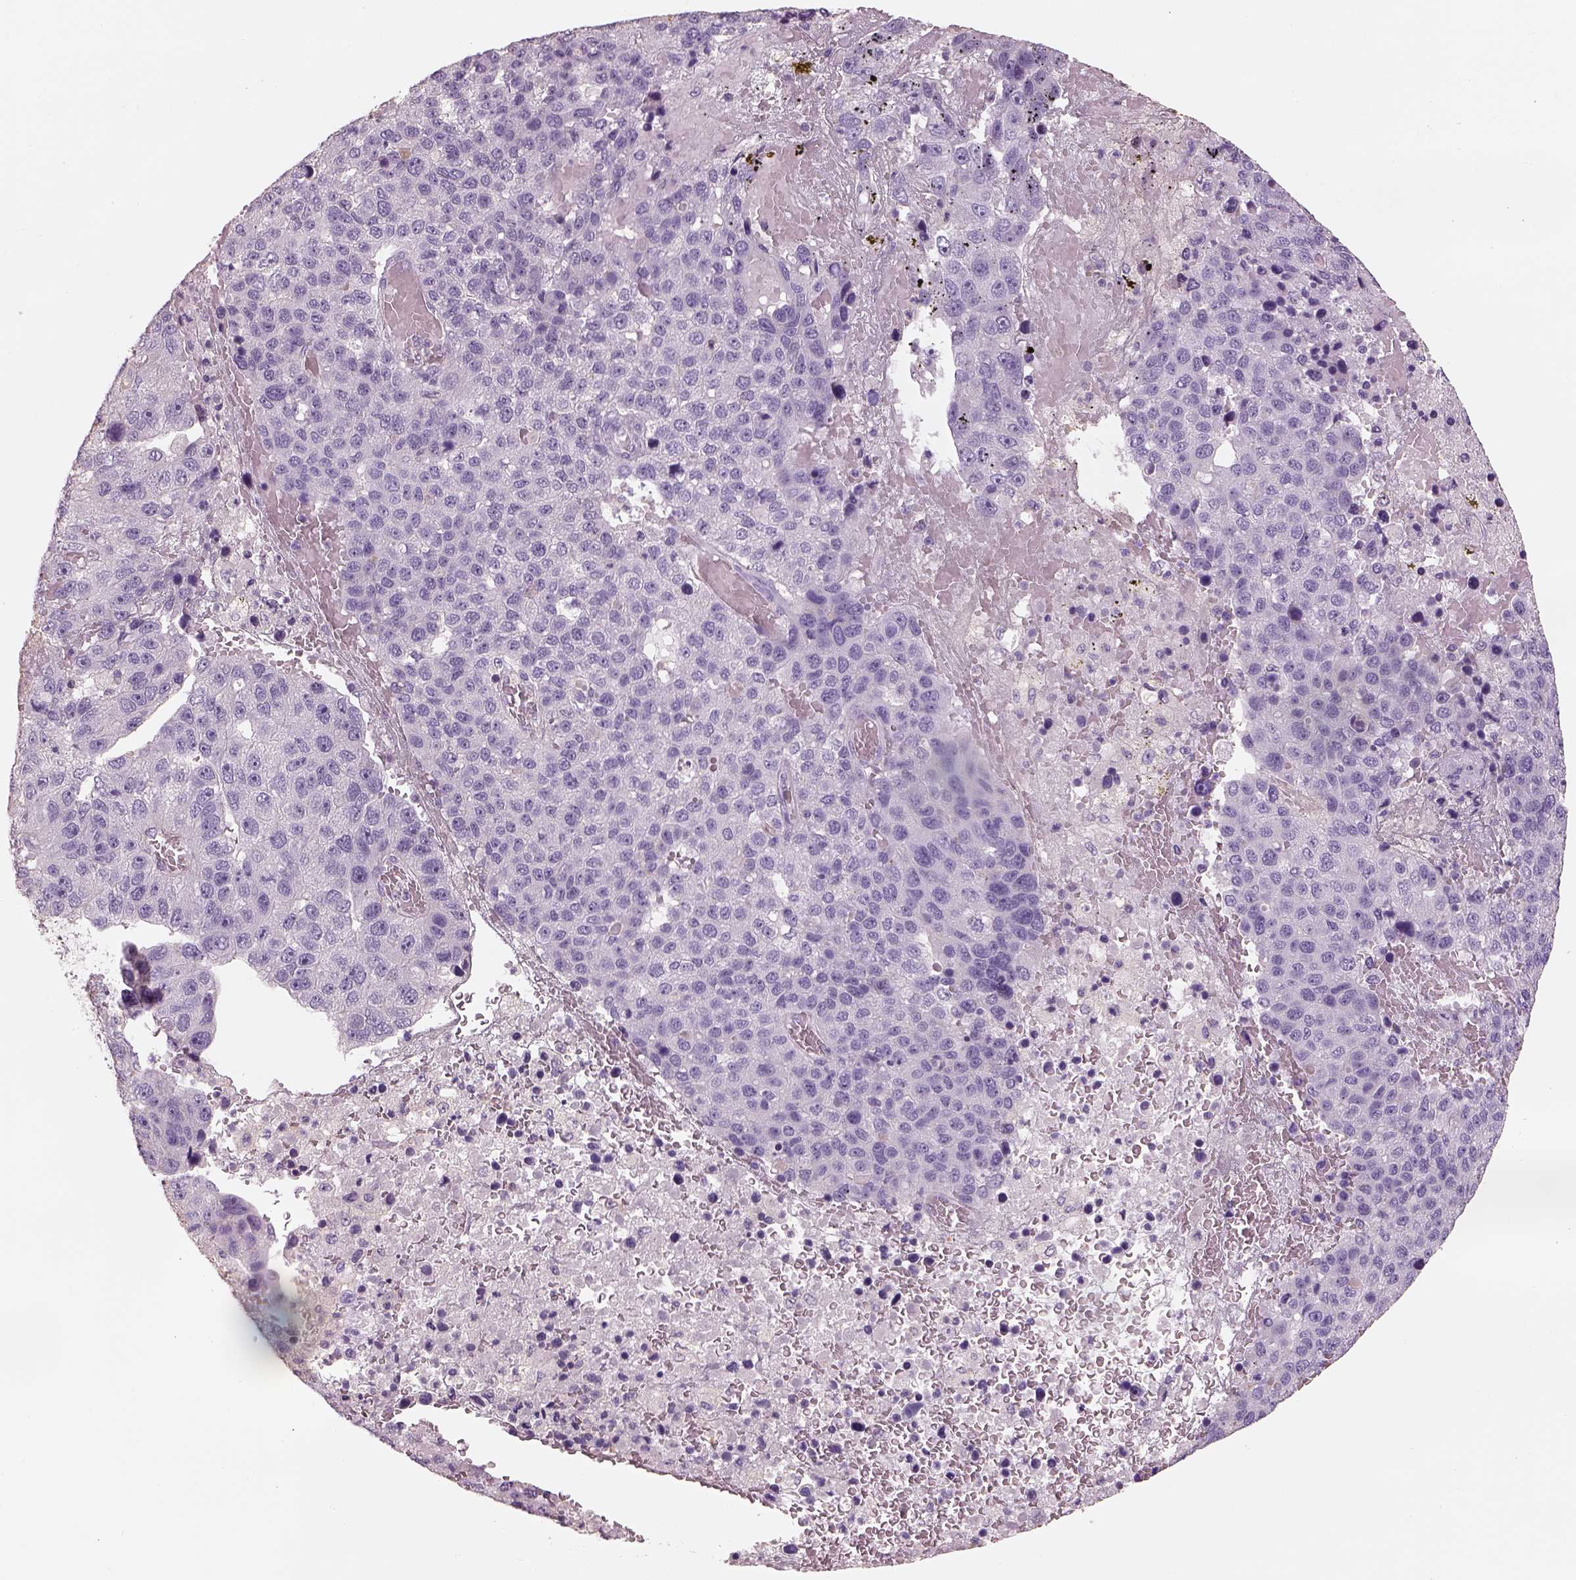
{"staining": {"intensity": "negative", "quantity": "none", "location": "none"}, "tissue": "pancreatic cancer", "cell_type": "Tumor cells", "image_type": "cancer", "snomed": [{"axis": "morphology", "description": "Adenocarcinoma, NOS"}, {"axis": "topography", "description": "Pancreas"}], "caption": "A high-resolution image shows immunohistochemistry (IHC) staining of adenocarcinoma (pancreatic), which demonstrates no significant staining in tumor cells. The staining is performed using DAB brown chromogen with nuclei counter-stained in using hematoxylin.", "gene": "OTUD6A", "patient": {"sex": "female", "age": 61}}